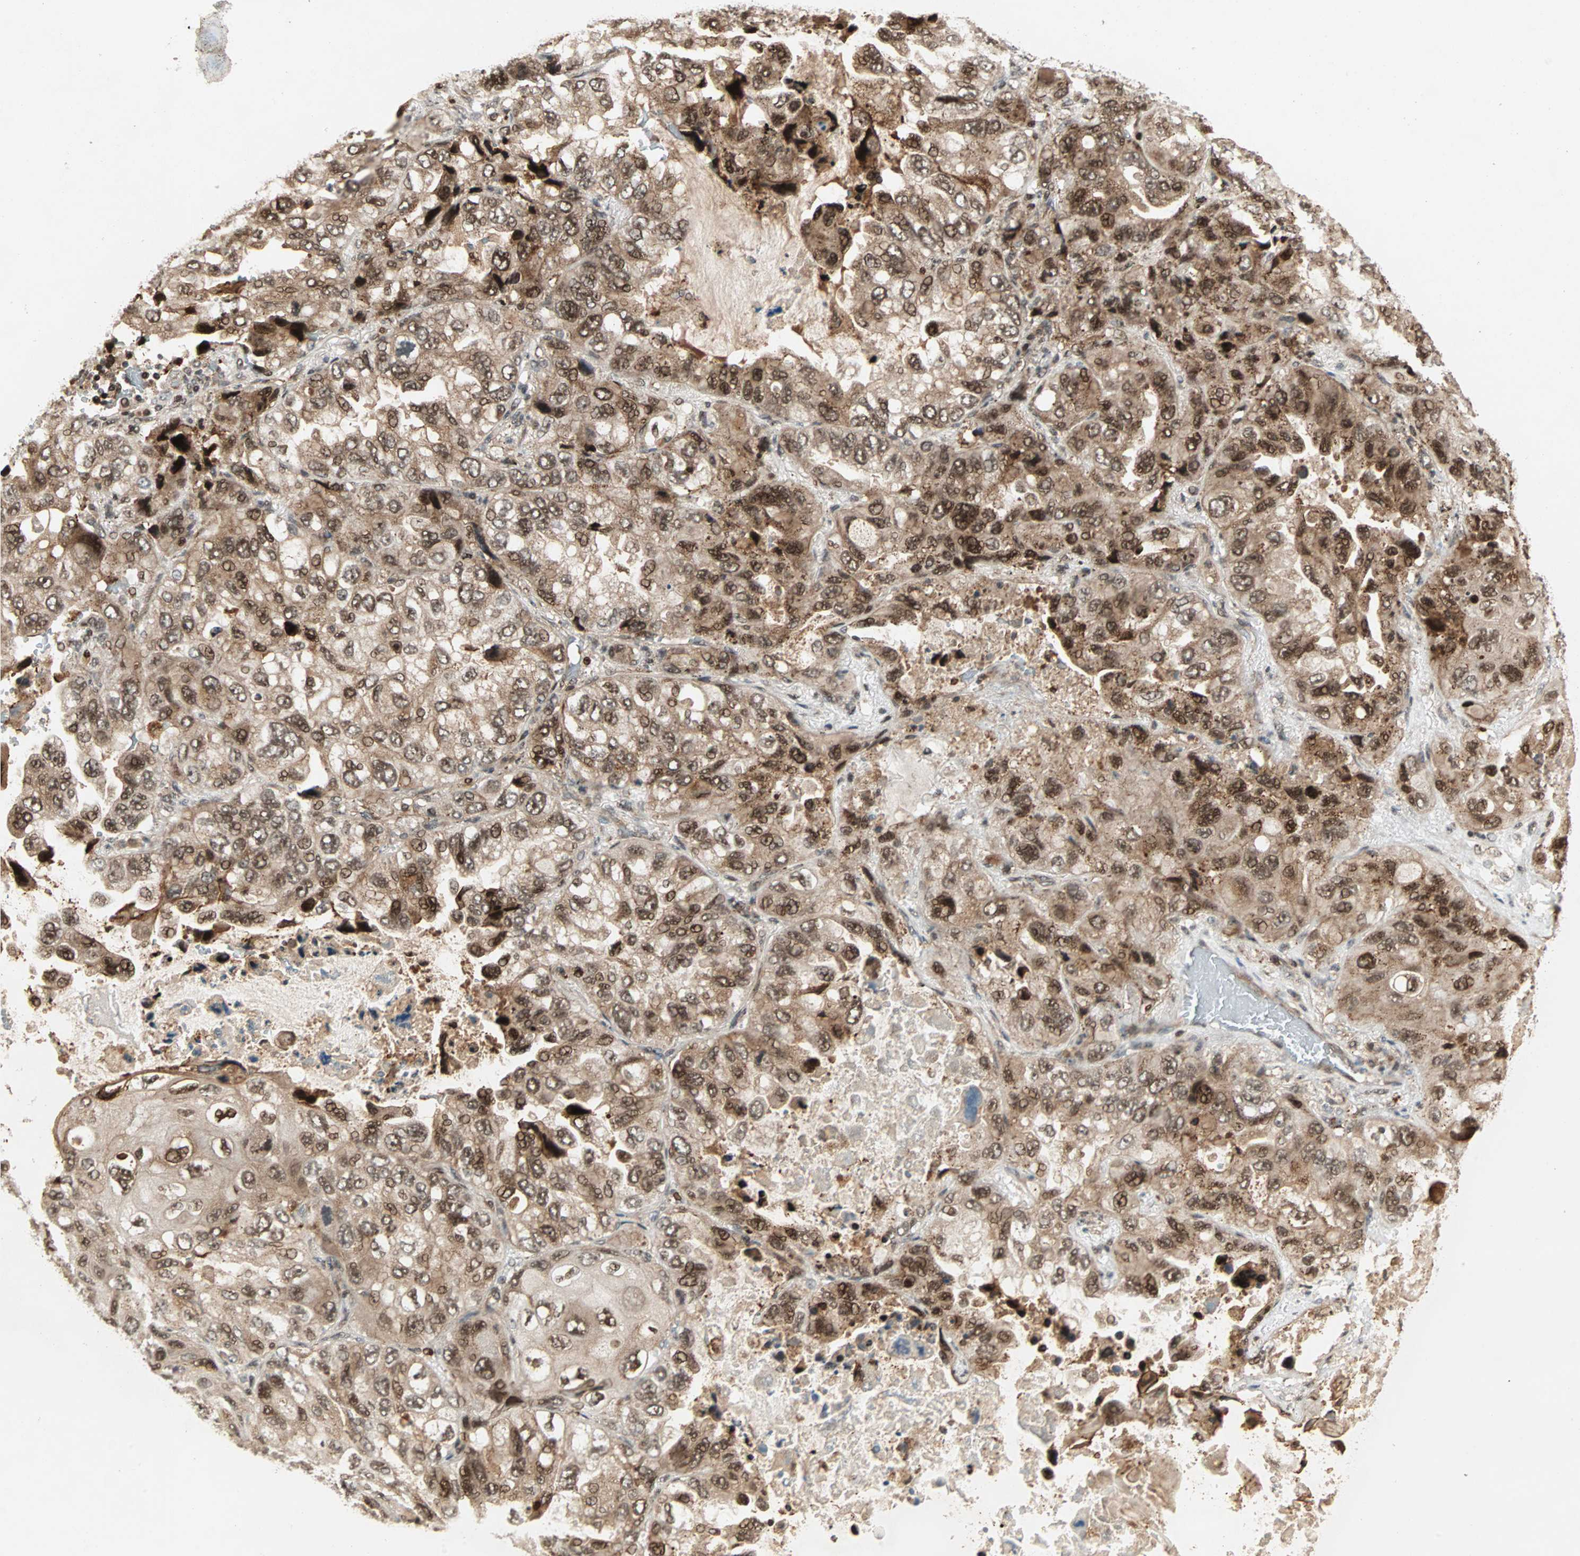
{"staining": {"intensity": "strong", "quantity": ">75%", "location": "cytoplasmic/membranous,nuclear"}, "tissue": "lung cancer", "cell_type": "Tumor cells", "image_type": "cancer", "snomed": [{"axis": "morphology", "description": "Squamous cell carcinoma, NOS"}, {"axis": "topography", "description": "Lung"}], "caption": "Strong cytoplasmic/membranous and nuclear expression for a protein is appreciated in approximately >75% of tumor cells of lung squamous cell carcinoma using IHC.", "gene": "ZBED9", "patient": {"sex": "female", "age": 73}}